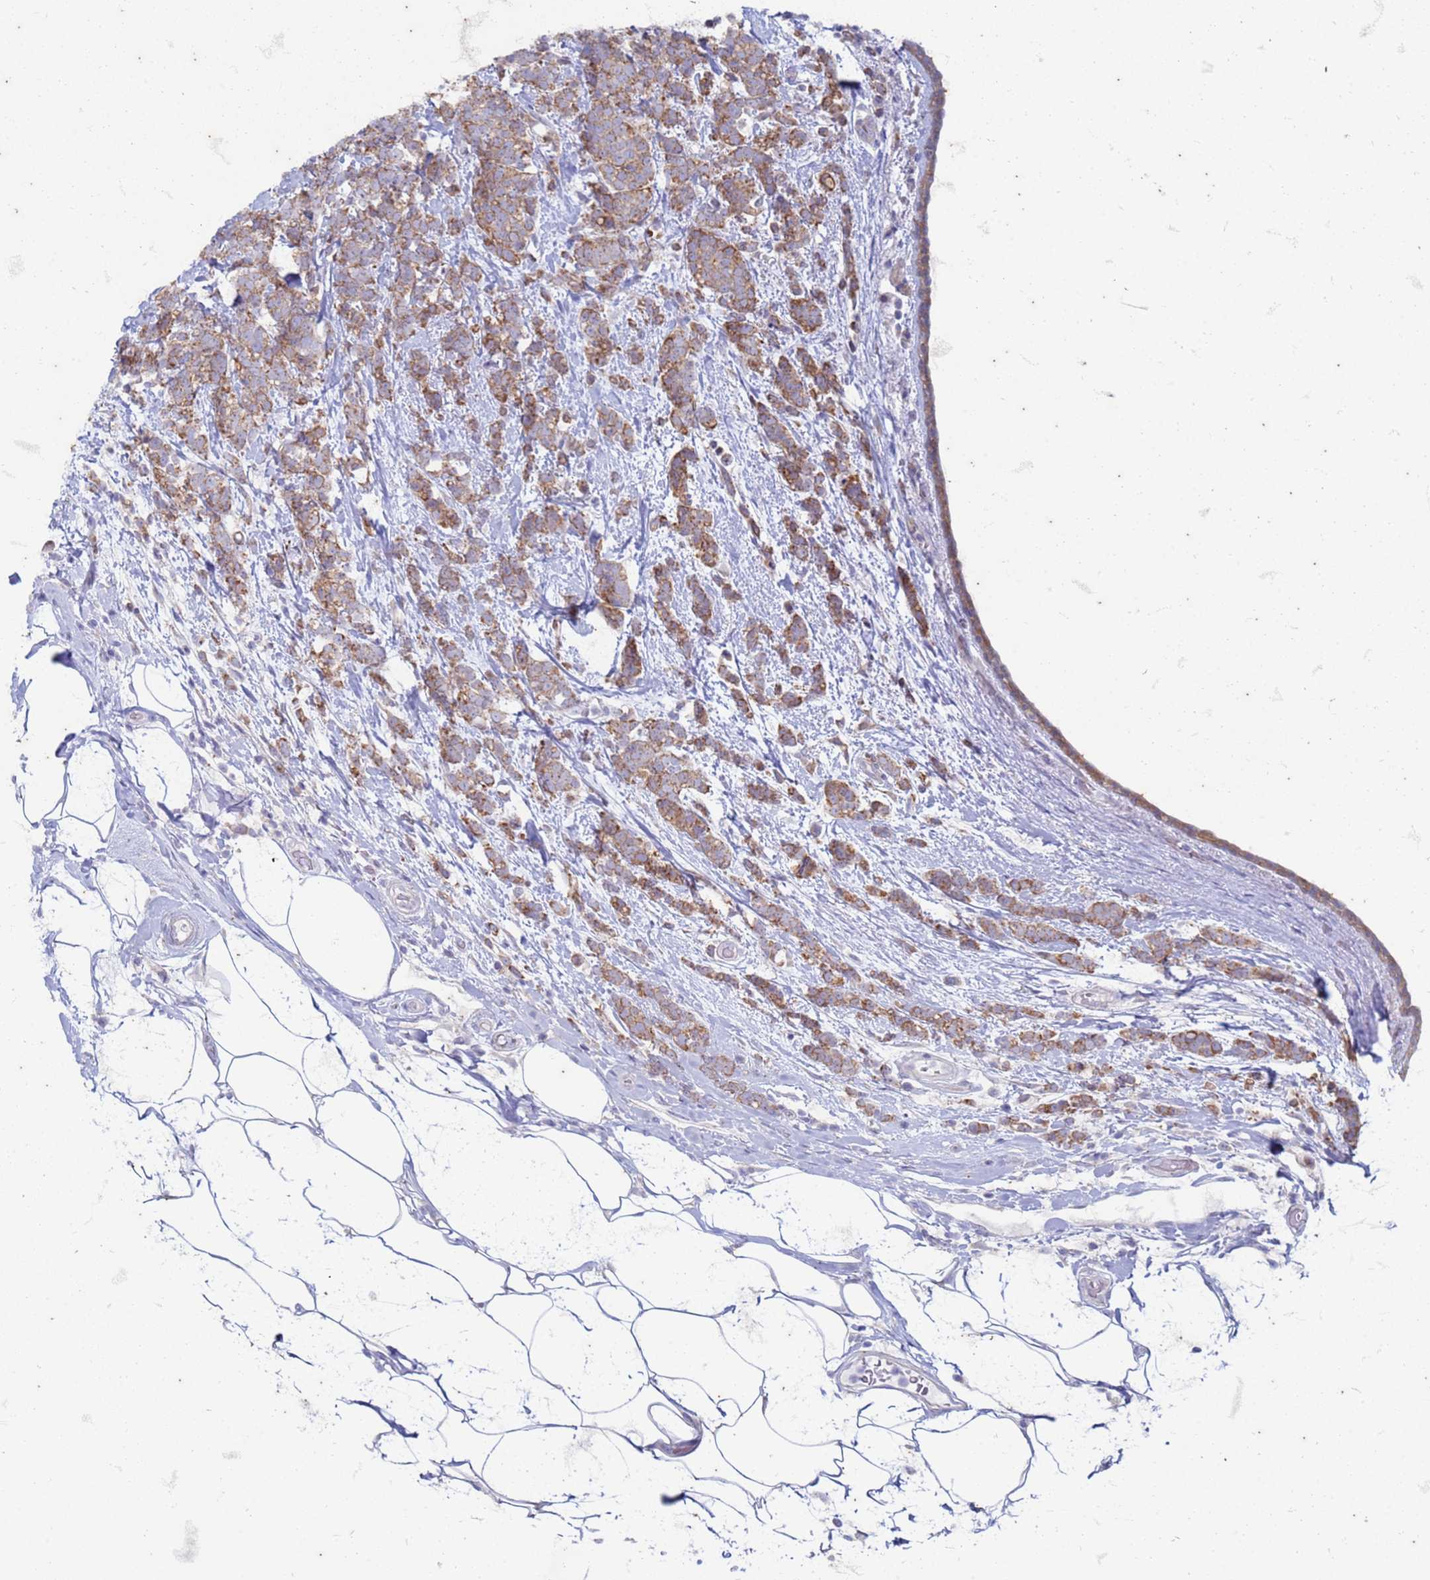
{"staining": {"intensity": "moderate", "quantity": "25%-75%", "location": "cytoplasmic/membranous"}, "tissue": "breast cancer", "cell_type": "Tumor cells", "image_type": "cancer", "snomed": [{"axis": "morphology", "description": "Lobular carcinoma"}, {"axis": "topography", "description": "Breast"}], "caption": "An immunohistochemistry image of neoplastic tissue is shown. Protein staining in brown highlights moderate cytoplasmic/membranous positivity in breast cancer within tumor cells. The protein is stained brown, and the nuclei are stained in blue (DAB IHC with brightfield microscopy, high magnification).", "gene": "SUCO", "patient": {"sex": "female", "age": 58}}